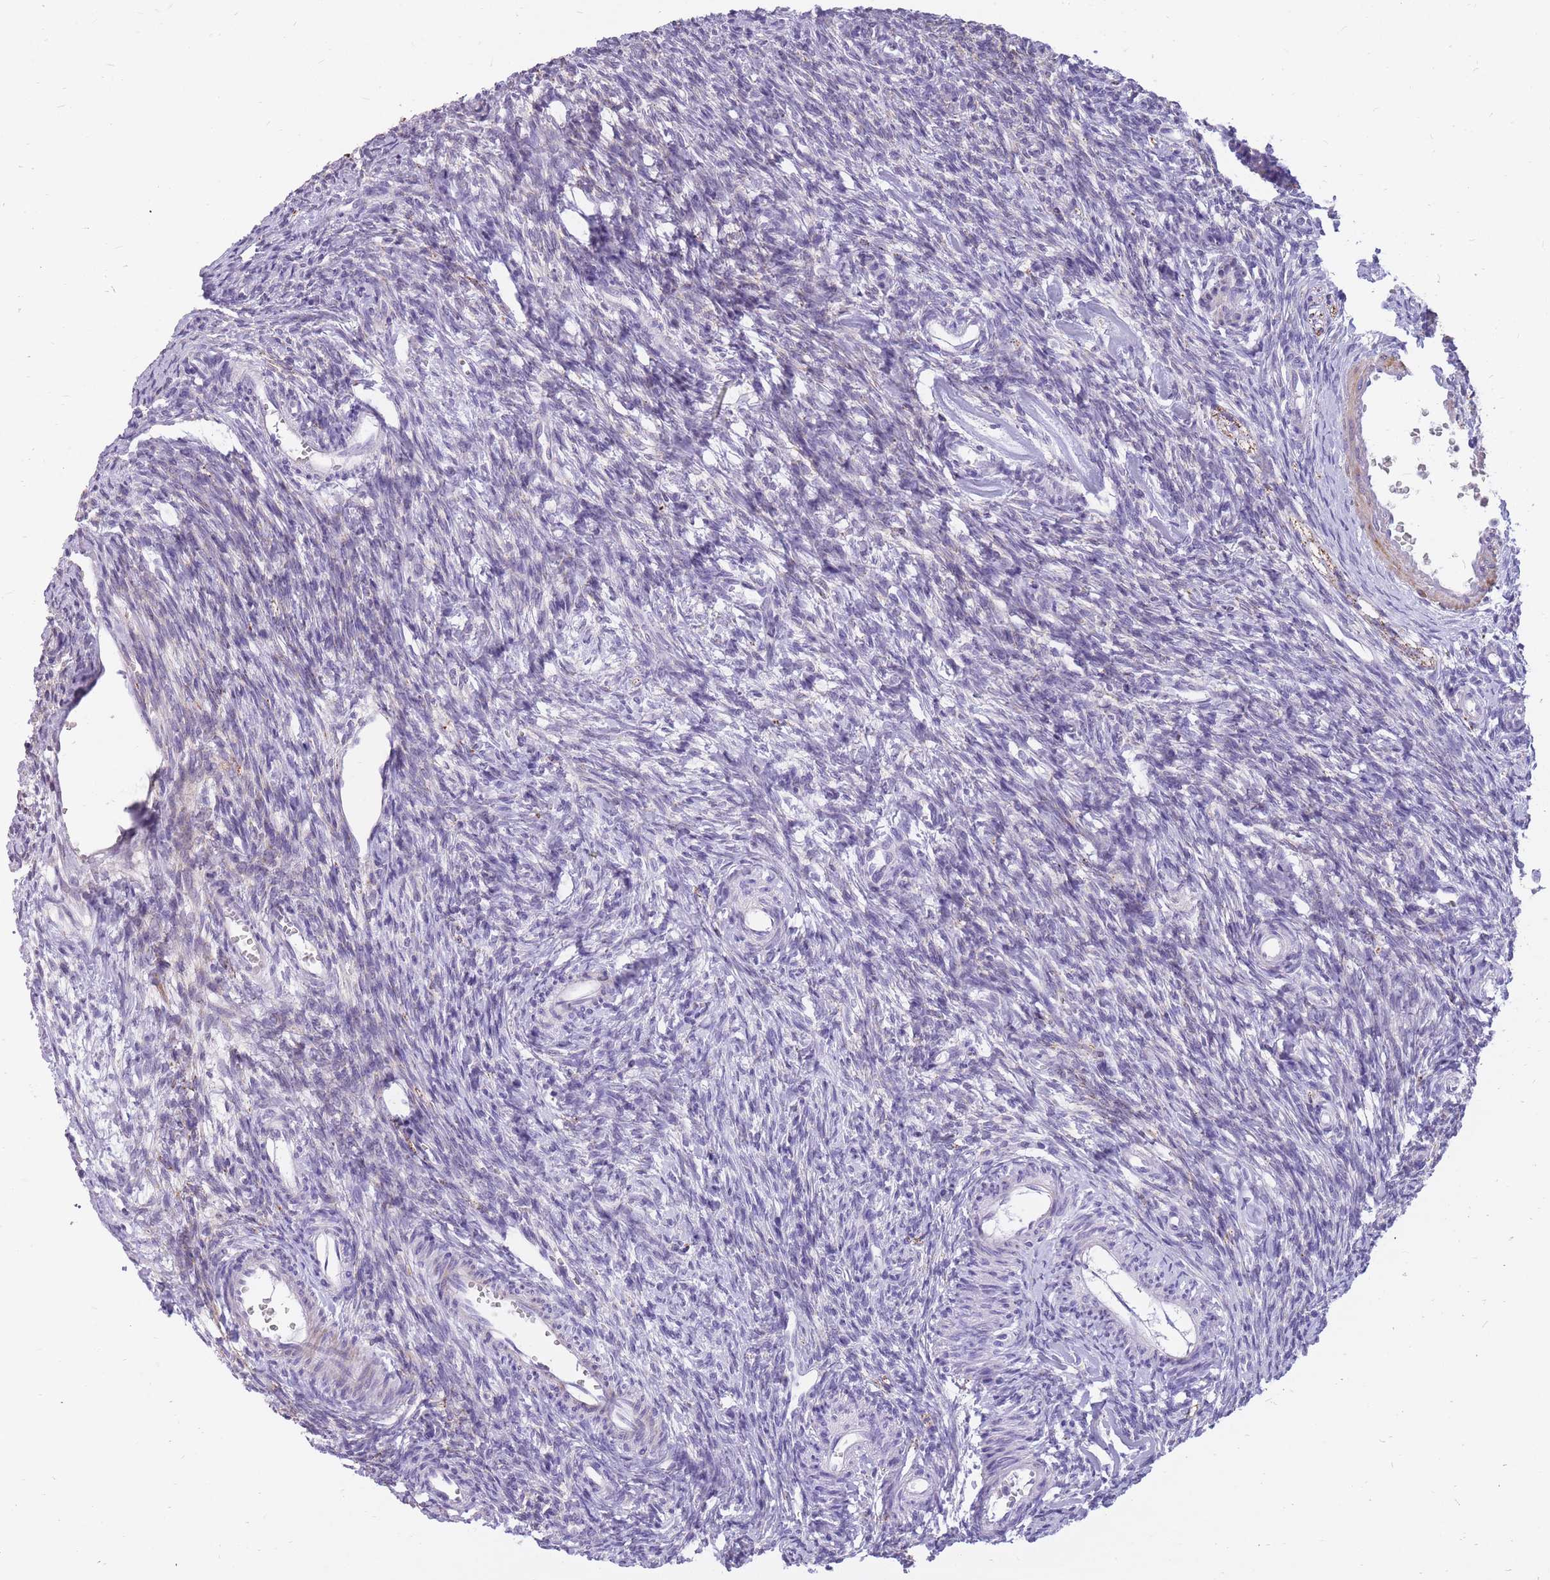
{"staining": {"intensity": "moderate", "quantity": ">75%", "location": "cytoplasmic/membranous"}, "tissue": "ovary", "cell_type": "Follicle cells", "image_type": "normal", "snomed": [{"axis": "morphology", "description": "Normal tissue, NOS"}, {"axis": "topography", "description": "Ovary"}], "caption": "Immunohistochemical staining of benign ovary demonstrates >75% levels of moderate cytoplasmic/membranous protein positivity in approximately >75% of follicle cells. (Brightfield microscopy of DAB IHC at high magnification).", "gene": "RNF170", "patient": {"sex": "female", "age": 39}}